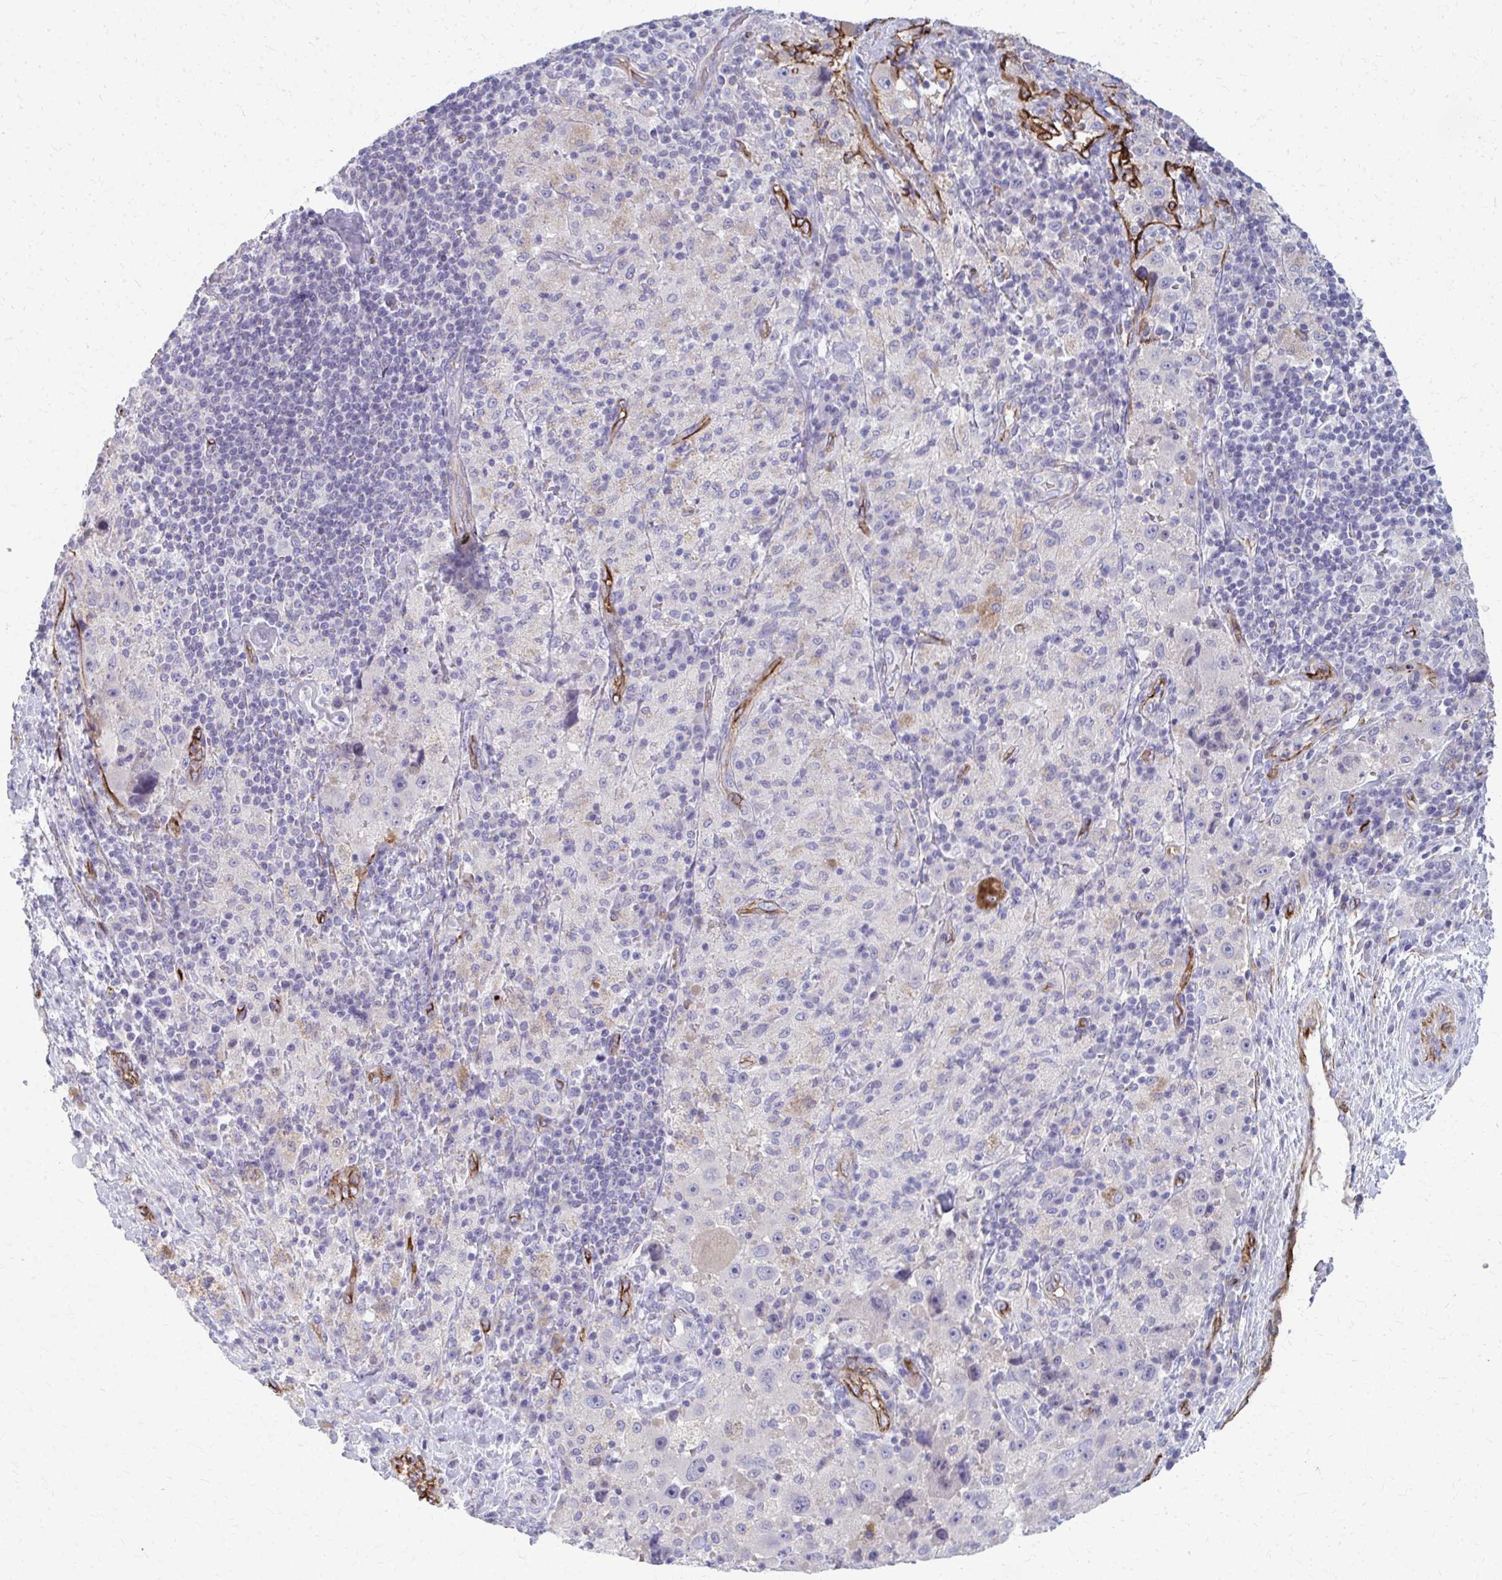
{"staining": {"intensity": "negative", "quantity": "none", "location": "none"}, "tissue": "melanoma", "cell_type": "Tumor cells", "image_type": "cancer", "snomed": [{"axis": "morphology", "description": "Malignant melanoma, Metastatic site"}, {"axis": "topography", "description": "Lymph node"}], "caption": "Immunohistochemistry micrograph of neoplastic tissue: human malignant melanoma (metastatic site) stained with DAB (3,3'-diaminobenzidine) displays no significant protein staining in tumor cells. The staining was performed using DAB (3,3'-diaminobenzidine) to visualize the protein expression in brown, while the nuclei were stained in blue with hematoxylin (Magnification: 20x).", "gene": "ADIPOQ", "patient": {"sex": "male", "age": 62}}